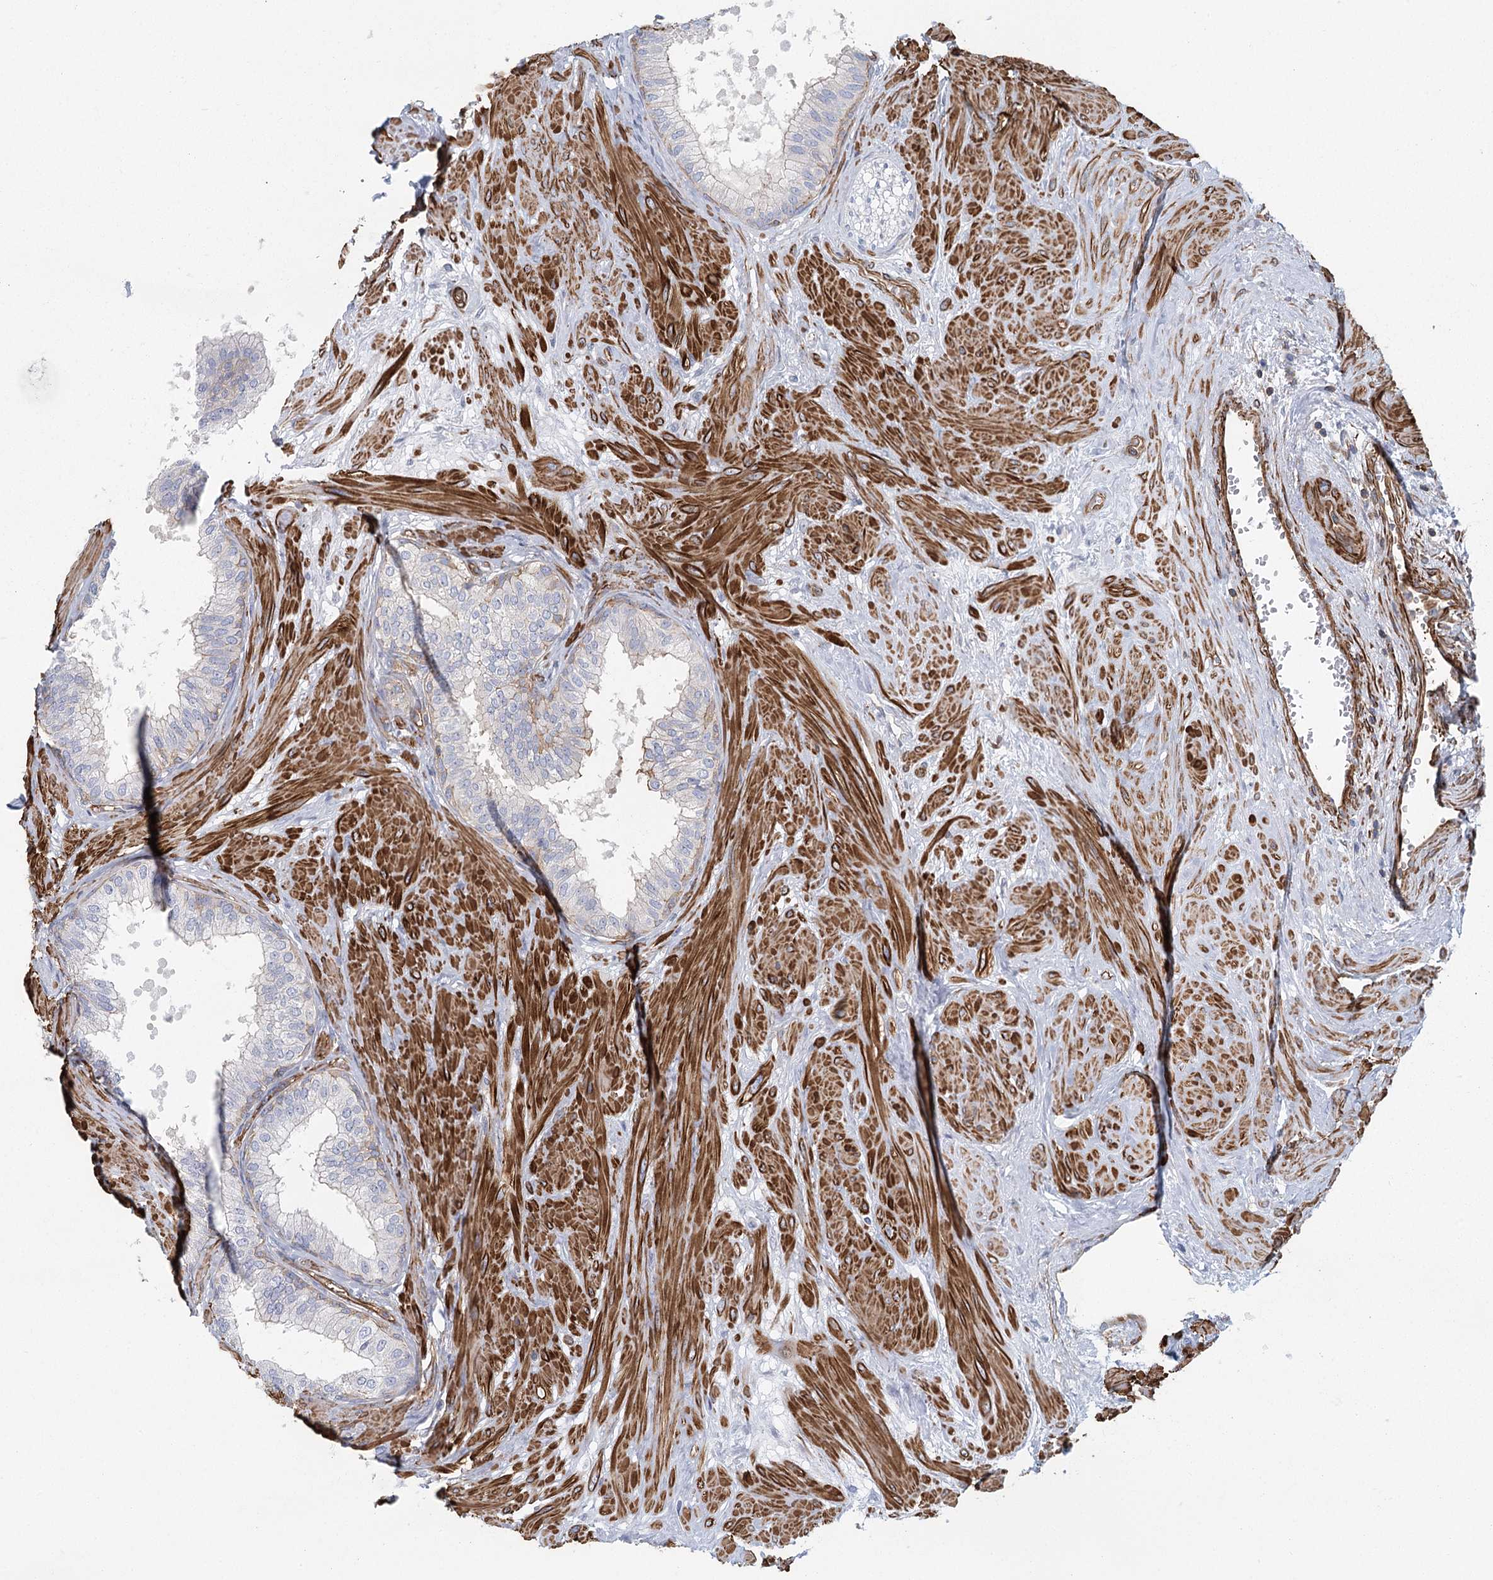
{"staining": {"intensity": "moderate", "quantity": "<25%", "location": "cytoplasmic/membranous"}, "tissue": "prostate", "cell_type": "Glandular cells", "image_type": "normal", "snomed": [{"axis": "morphology", "description": "Normal tissue, NOS"}, {"axis": "topography", "description": "Prostate"}], "caption": "This micrograph shows benign prostate stained with immunohistochemistry (IHC) to label a protein in brown. The cytoplasmic/membranous of glandular cells show moderate positivity for the protein. Nuclei are counter-stained blue.", "gene": "IFT46", "patient": {"sex": "male", "age": 60}}